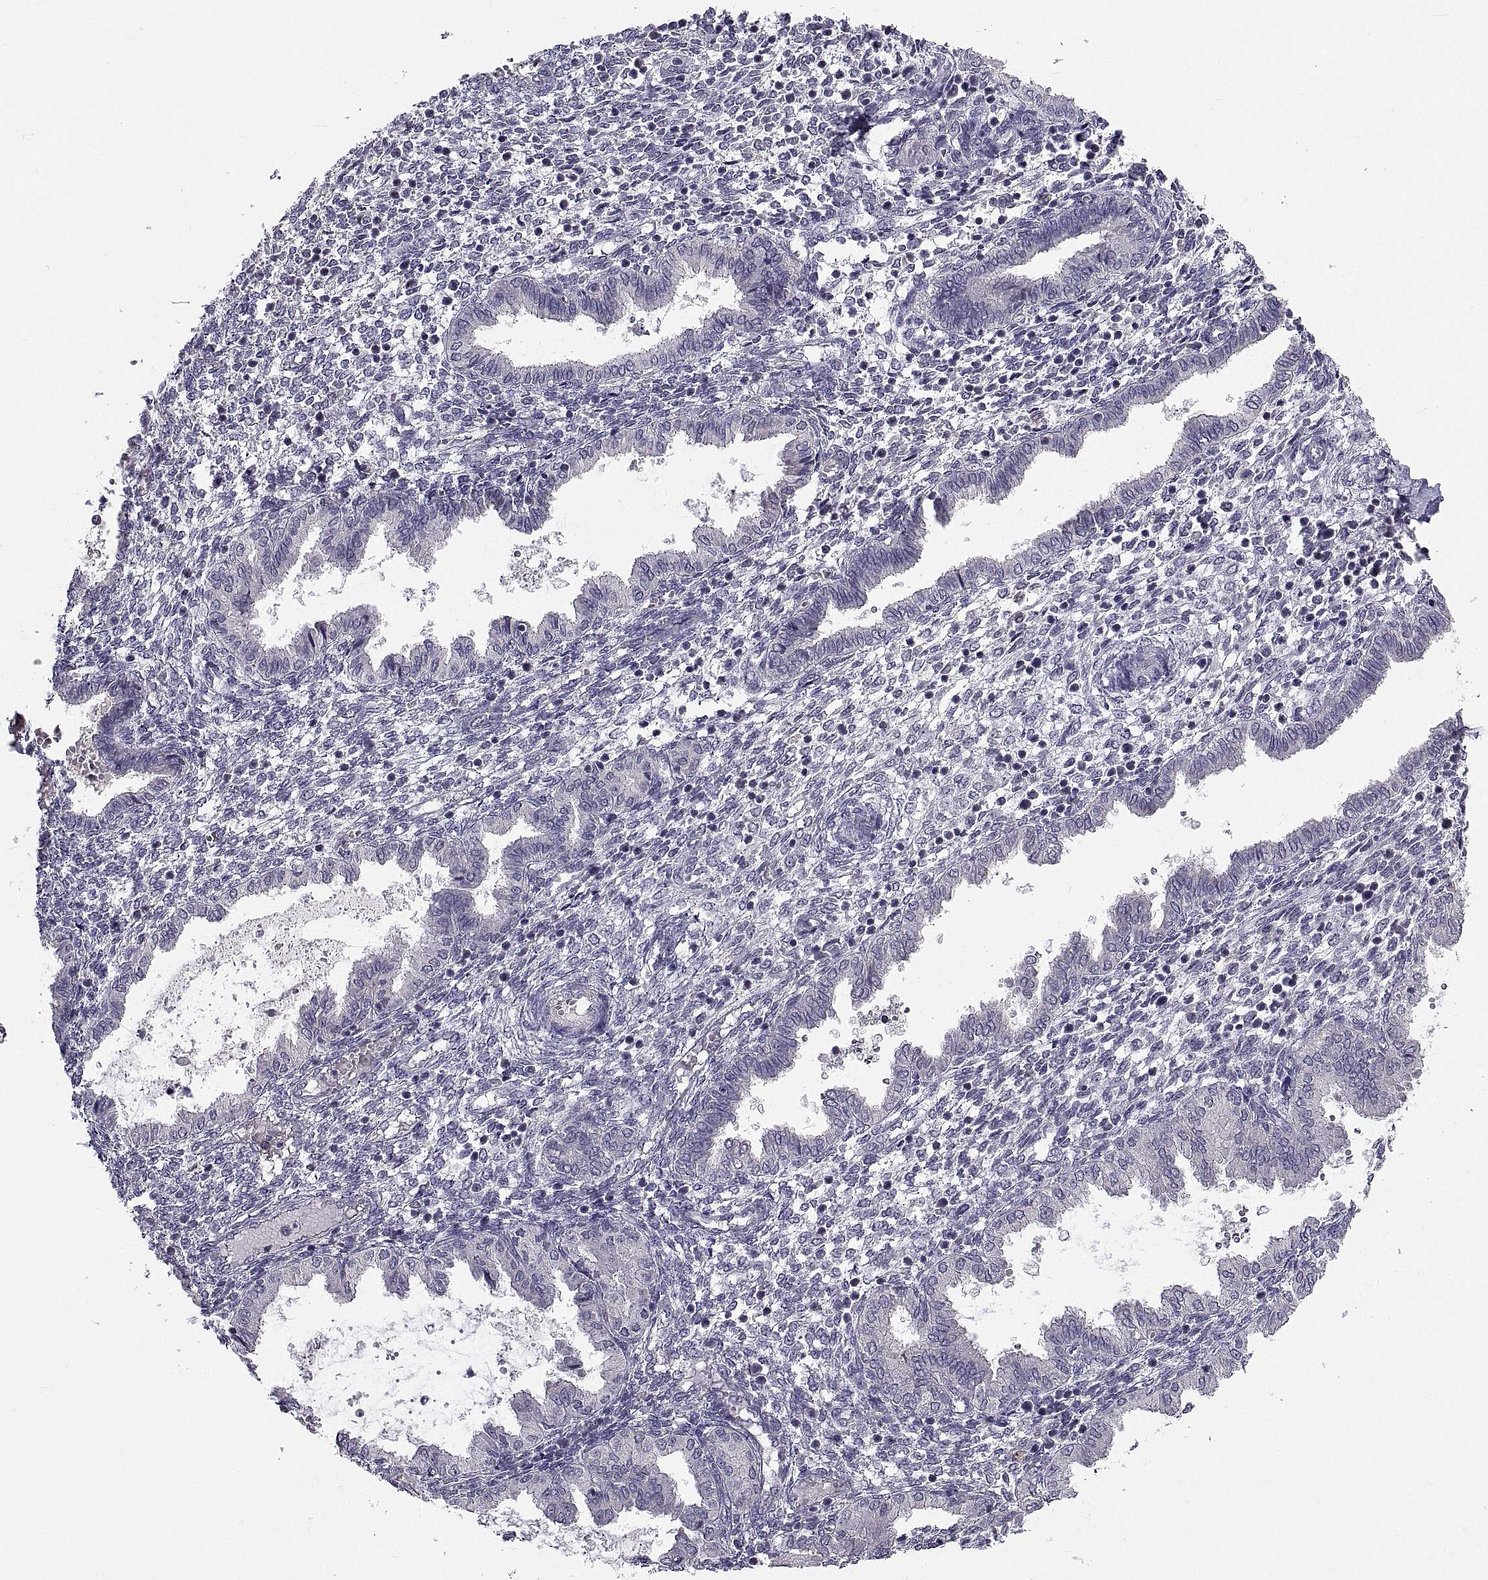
{"staining": {"intensity": "negative", "quantity": "none", "location": "none"}, "tissue": "endometrium", "cell_type": "Cells in endometrial stroma", "image_type": "normal", "snomed": [{"axis": "morphology", "description": "Normal tissue, NOS"}, {"axis": "topography", "description": "Endometrium"}], "caption": "Immunohistochemistry histopathology image of benign endometrium stained for a protein (brown), which demonstrates no expression in cells in endometrial stroma.", "gene": "NPTX2", "patient": {"sex": "female", "age": 43}}